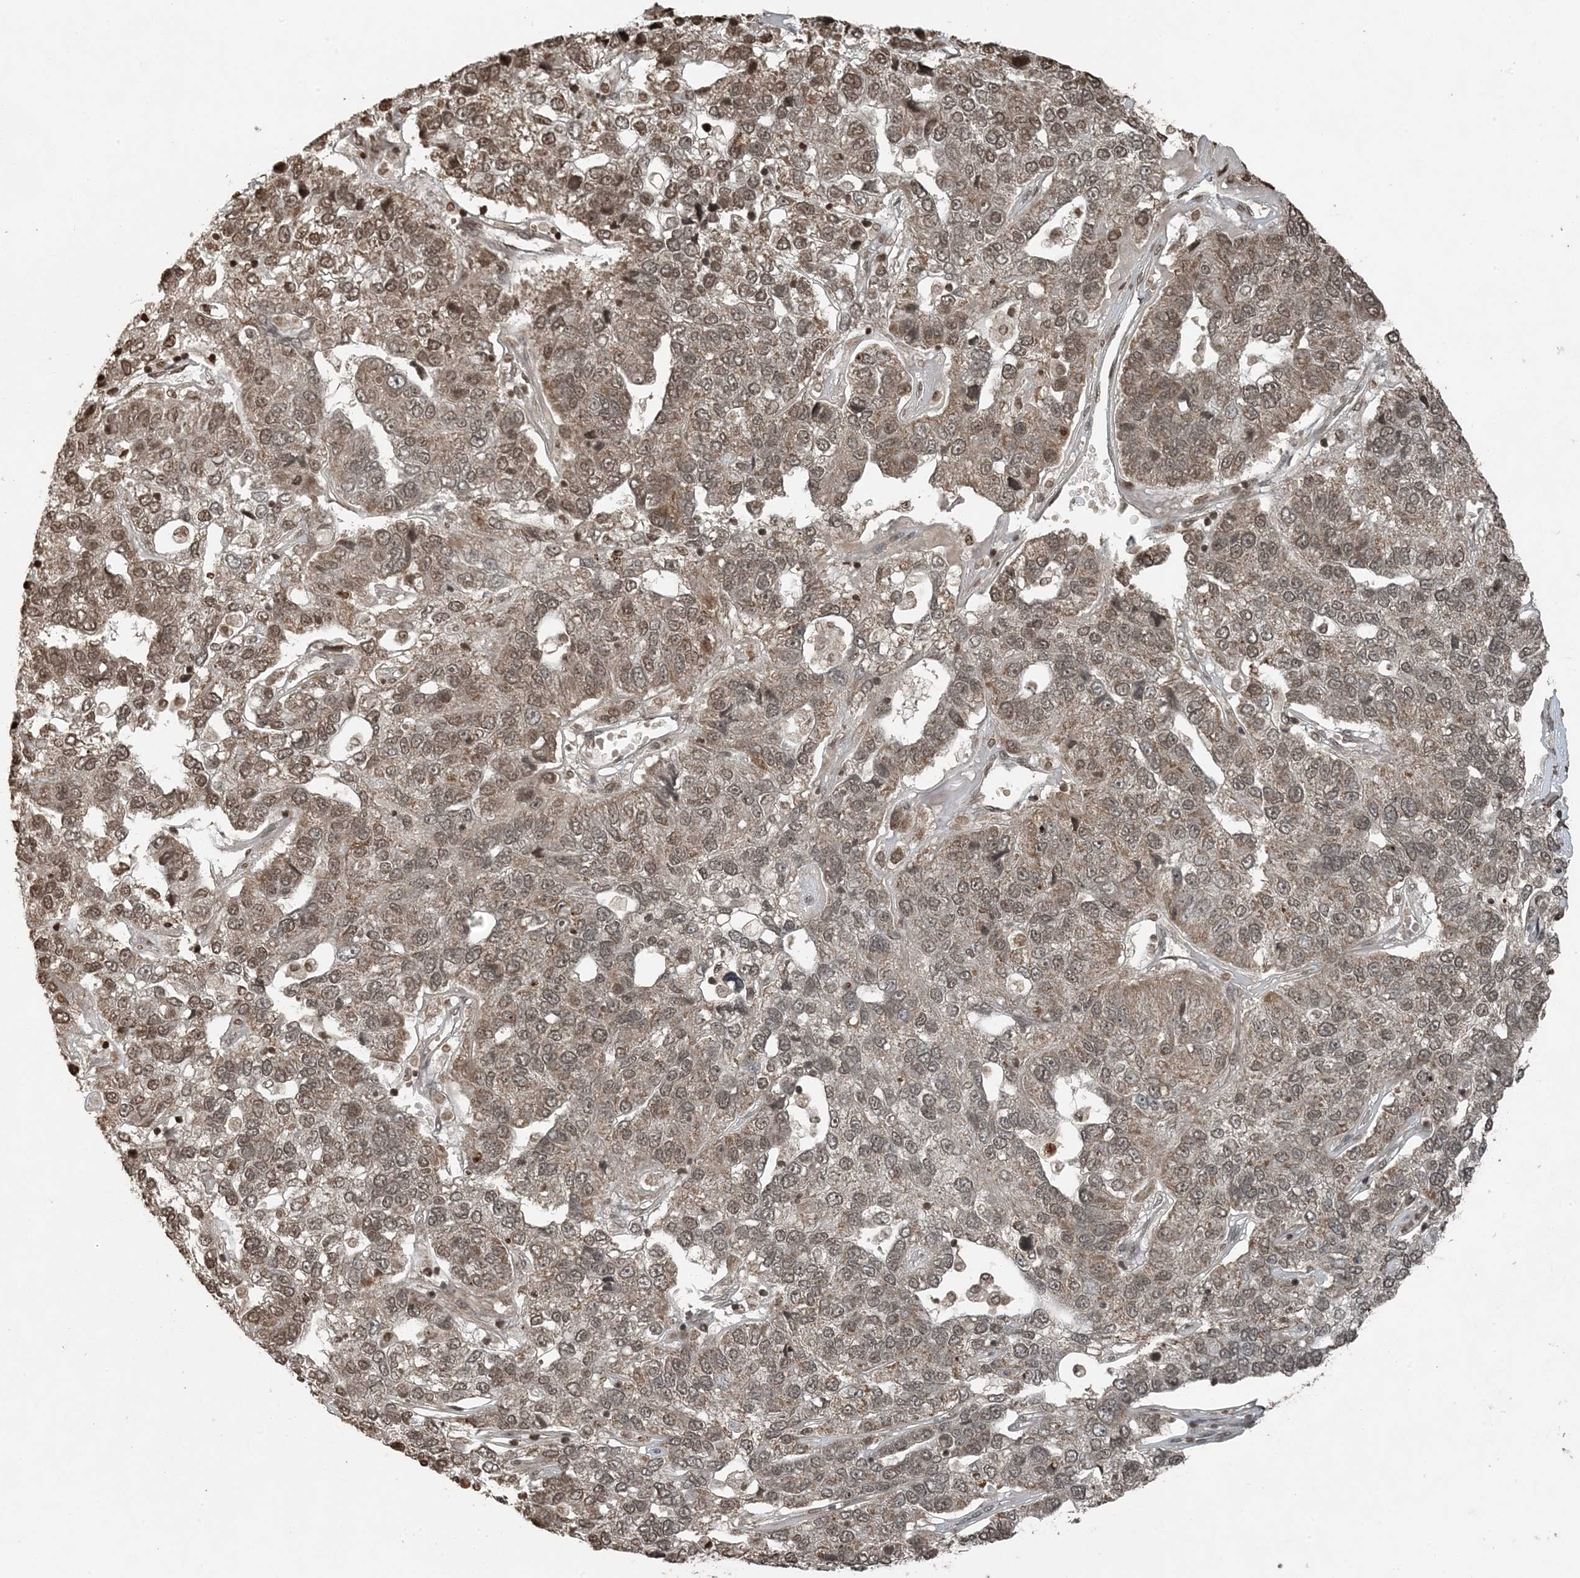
{"staining": {"intensity": "moderate", "quantity": ">75%", "location": "nuclear"}, "tissue": "pancreatic cancer", "cell_type": "Tumor cells", "image_type": "cancer", "snomed": [{"axis": "morphology", "description": "Adenocarcinoma, NOS"}, {"axis": "topography", "description": "Pancreas"}], "caption": "Tumor cells reveal medium levels of moderate nuclear expression in about >75% of cells in adenocarcinoma (pancreatic).", "gene": "ZFAND2B", "patient": {"sex": "female", "age": 61}}